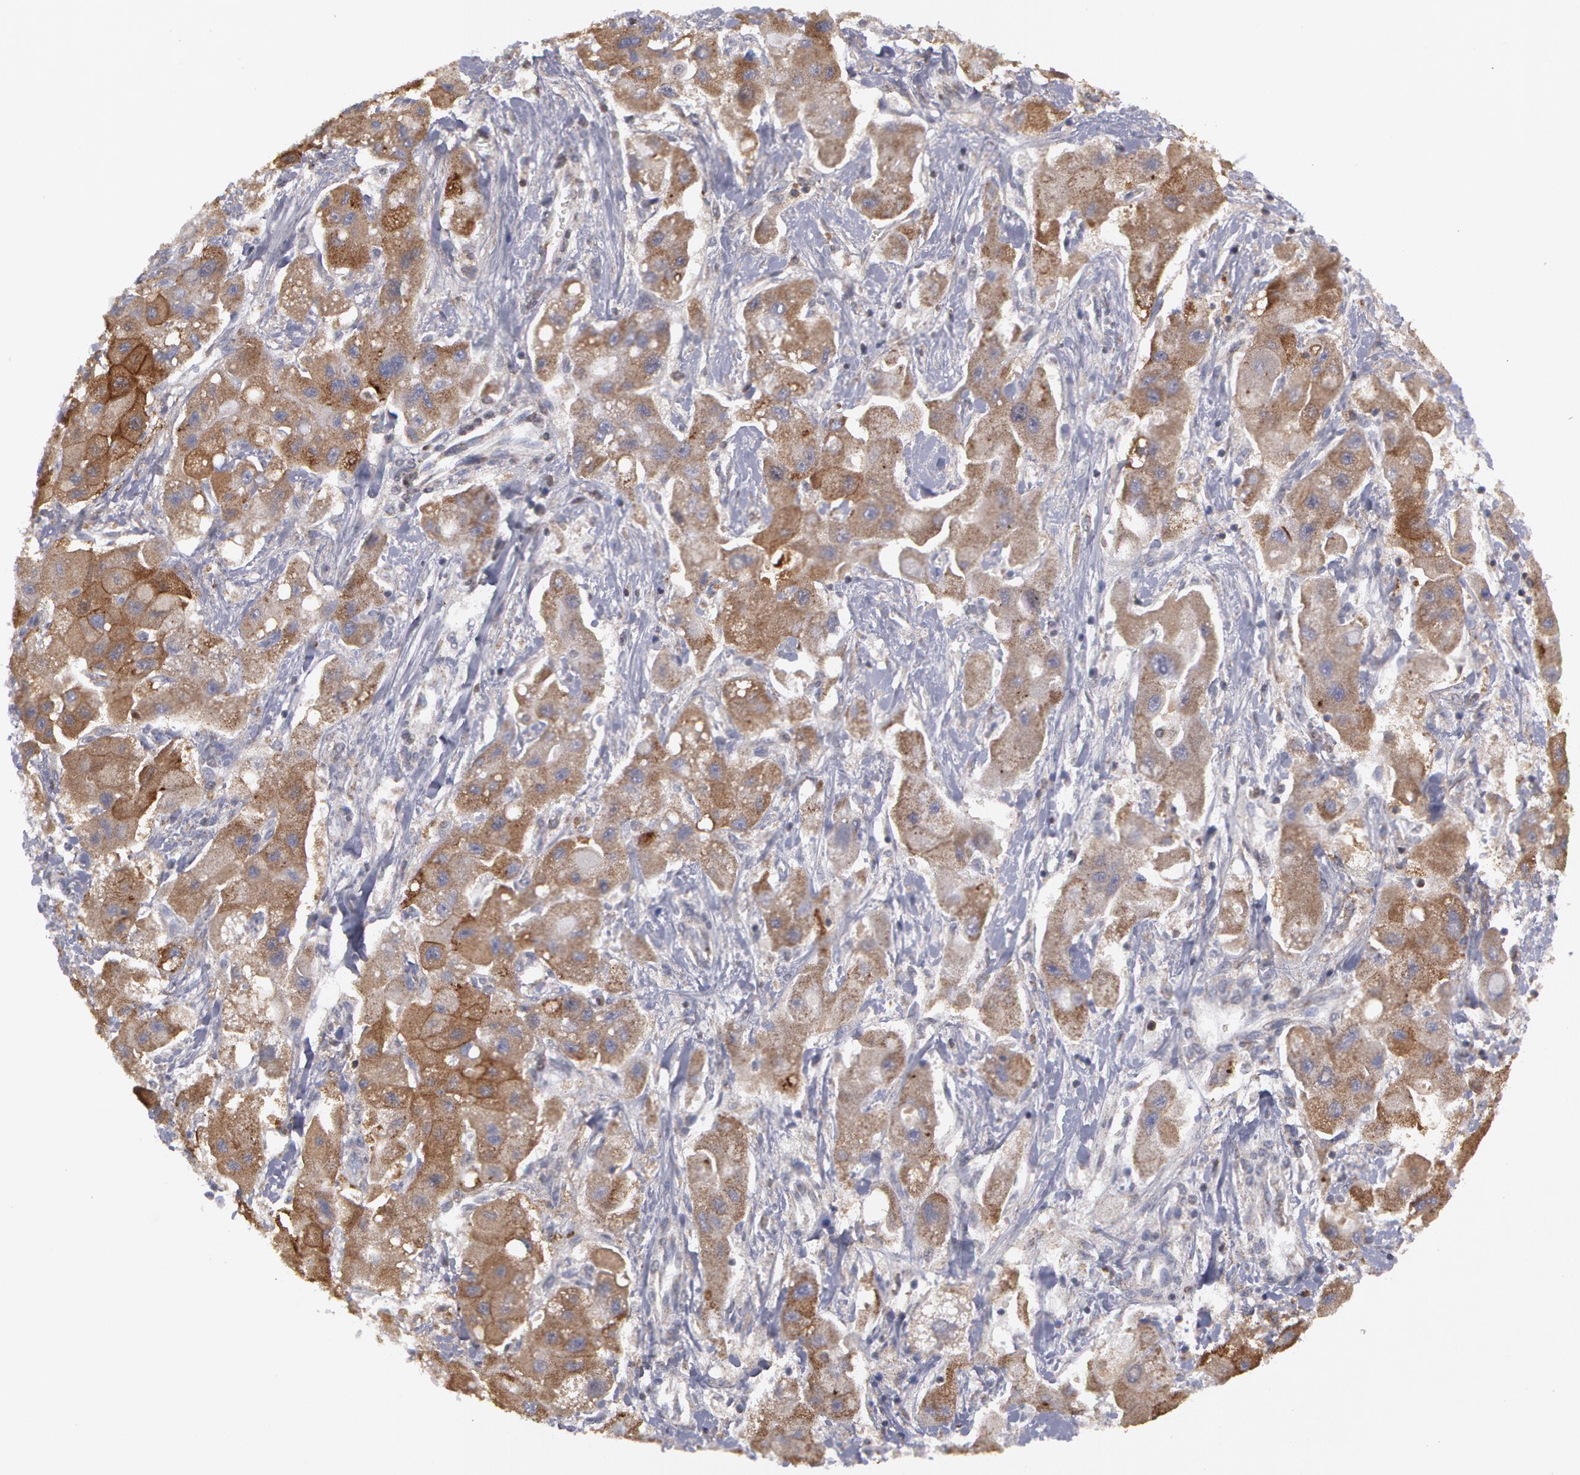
{"staining": {"intensity": "moderate", "quantity": ">75%", "location": "cytoplasmic/membranous"}, "tissue": "liver cancer", "cell_type": "Tumor cells", "image_type": "cancer", "snomed": [{"axis": "morphology", "description": "Carcinoma, Hepatocellular, NOS"}, {"axis": "topography", "description": "Liver"}], "caption": "A photomicrograph showing moderate cytoplasmic/membranous positivity in approximately >75% of tumor cells in liver cancer, as visualized by brown immunohistochemical staining.", "gene": "ERBB2", "patient": {"sex": "male", "age": 24}}